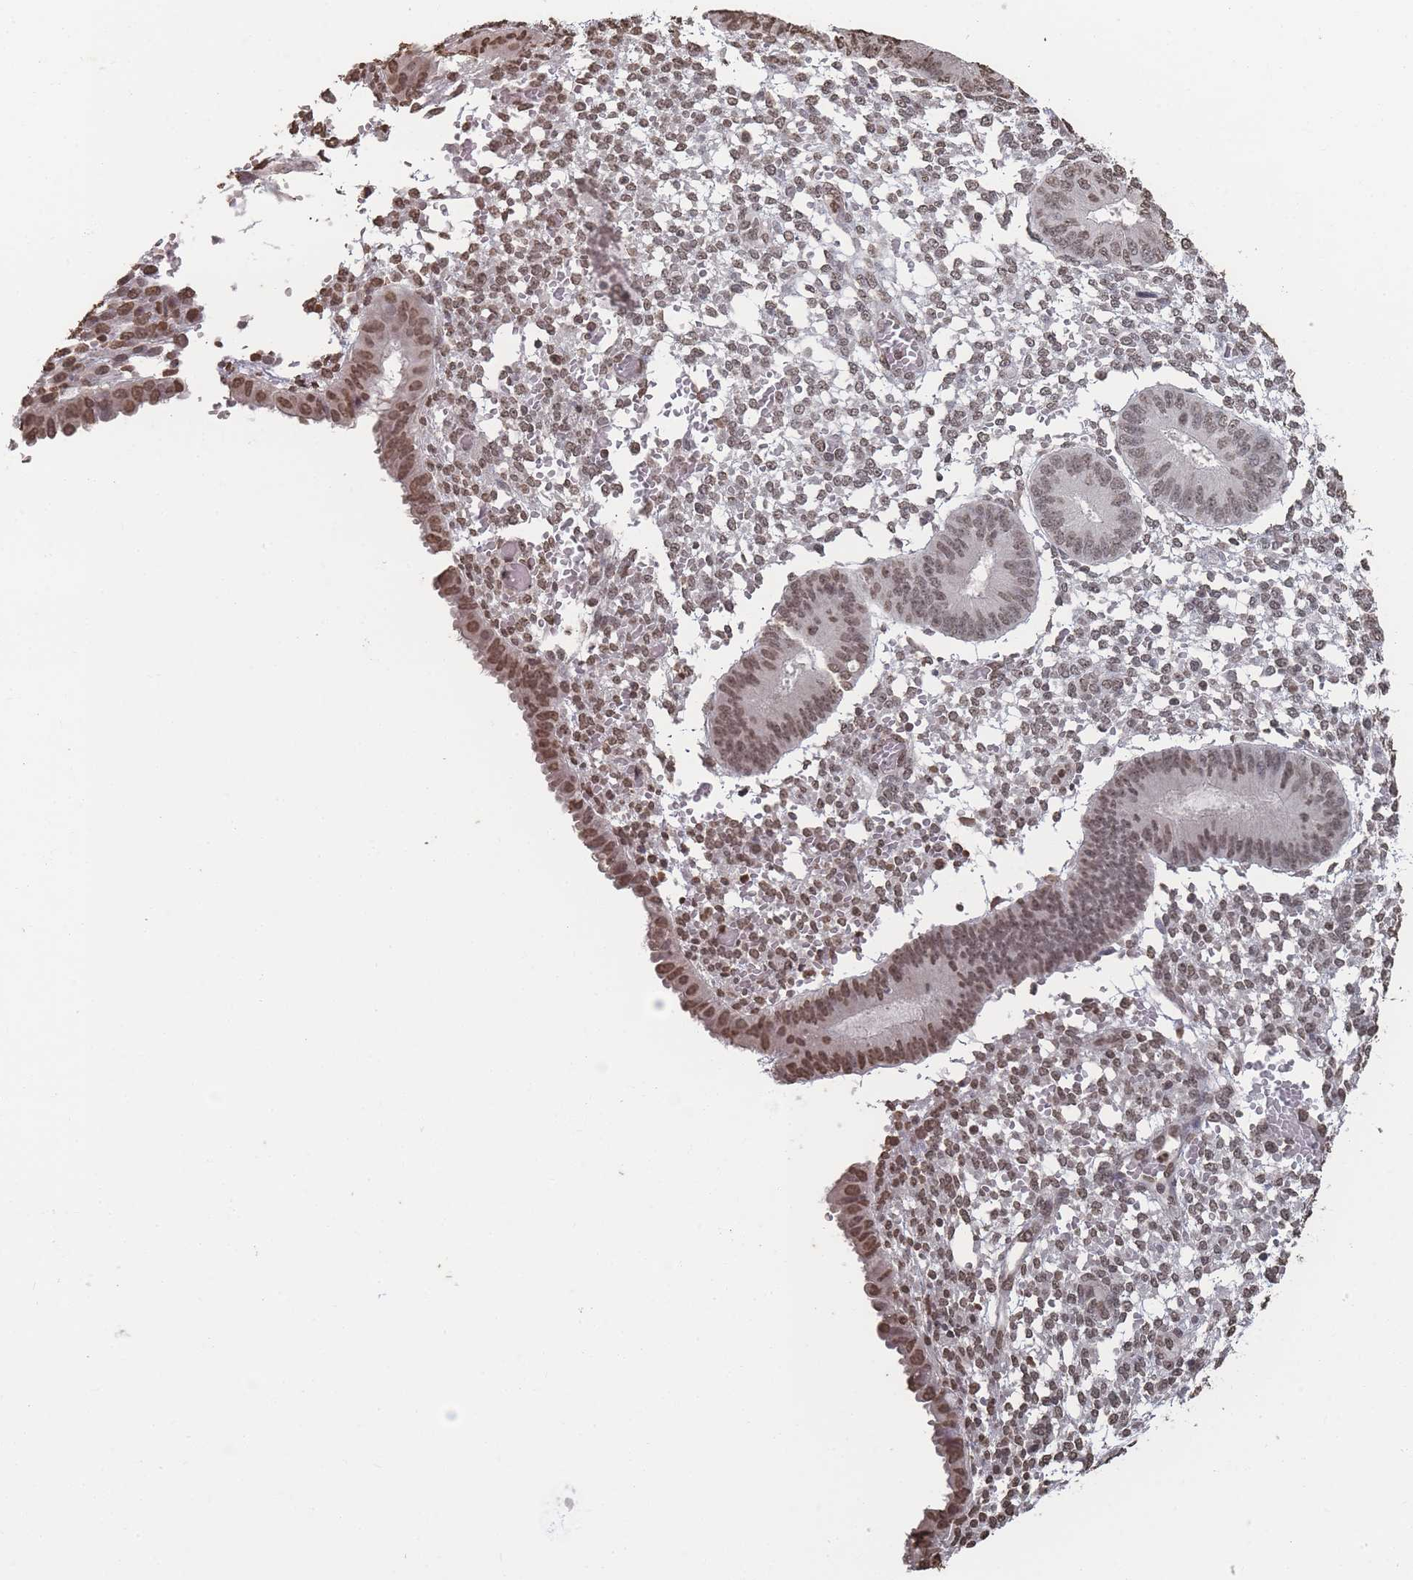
{"staining": {"intensity": "moderate", "quantity": "25%-75%", "location": "nuclear"}, "tissue": "endometrium", "cell_type": "Cells in endometrial stroma", "image_type": "normal", "snomed": [{"axis": "morphology", "description": "Normal tissue, NOS"}, {"axis": "topography", "description": "Endometrium"}], "caption": "IHC image of benign endometrium: endometrium stained using immunohistochemistry reveals medium levels of moderate protein expression localized specifically in the nuclear of cells in endometrial stroma, appearing as a nuclear brown color.", "gene": "PLEKHG5", "patient": {"sex": "female", "age": 49}}